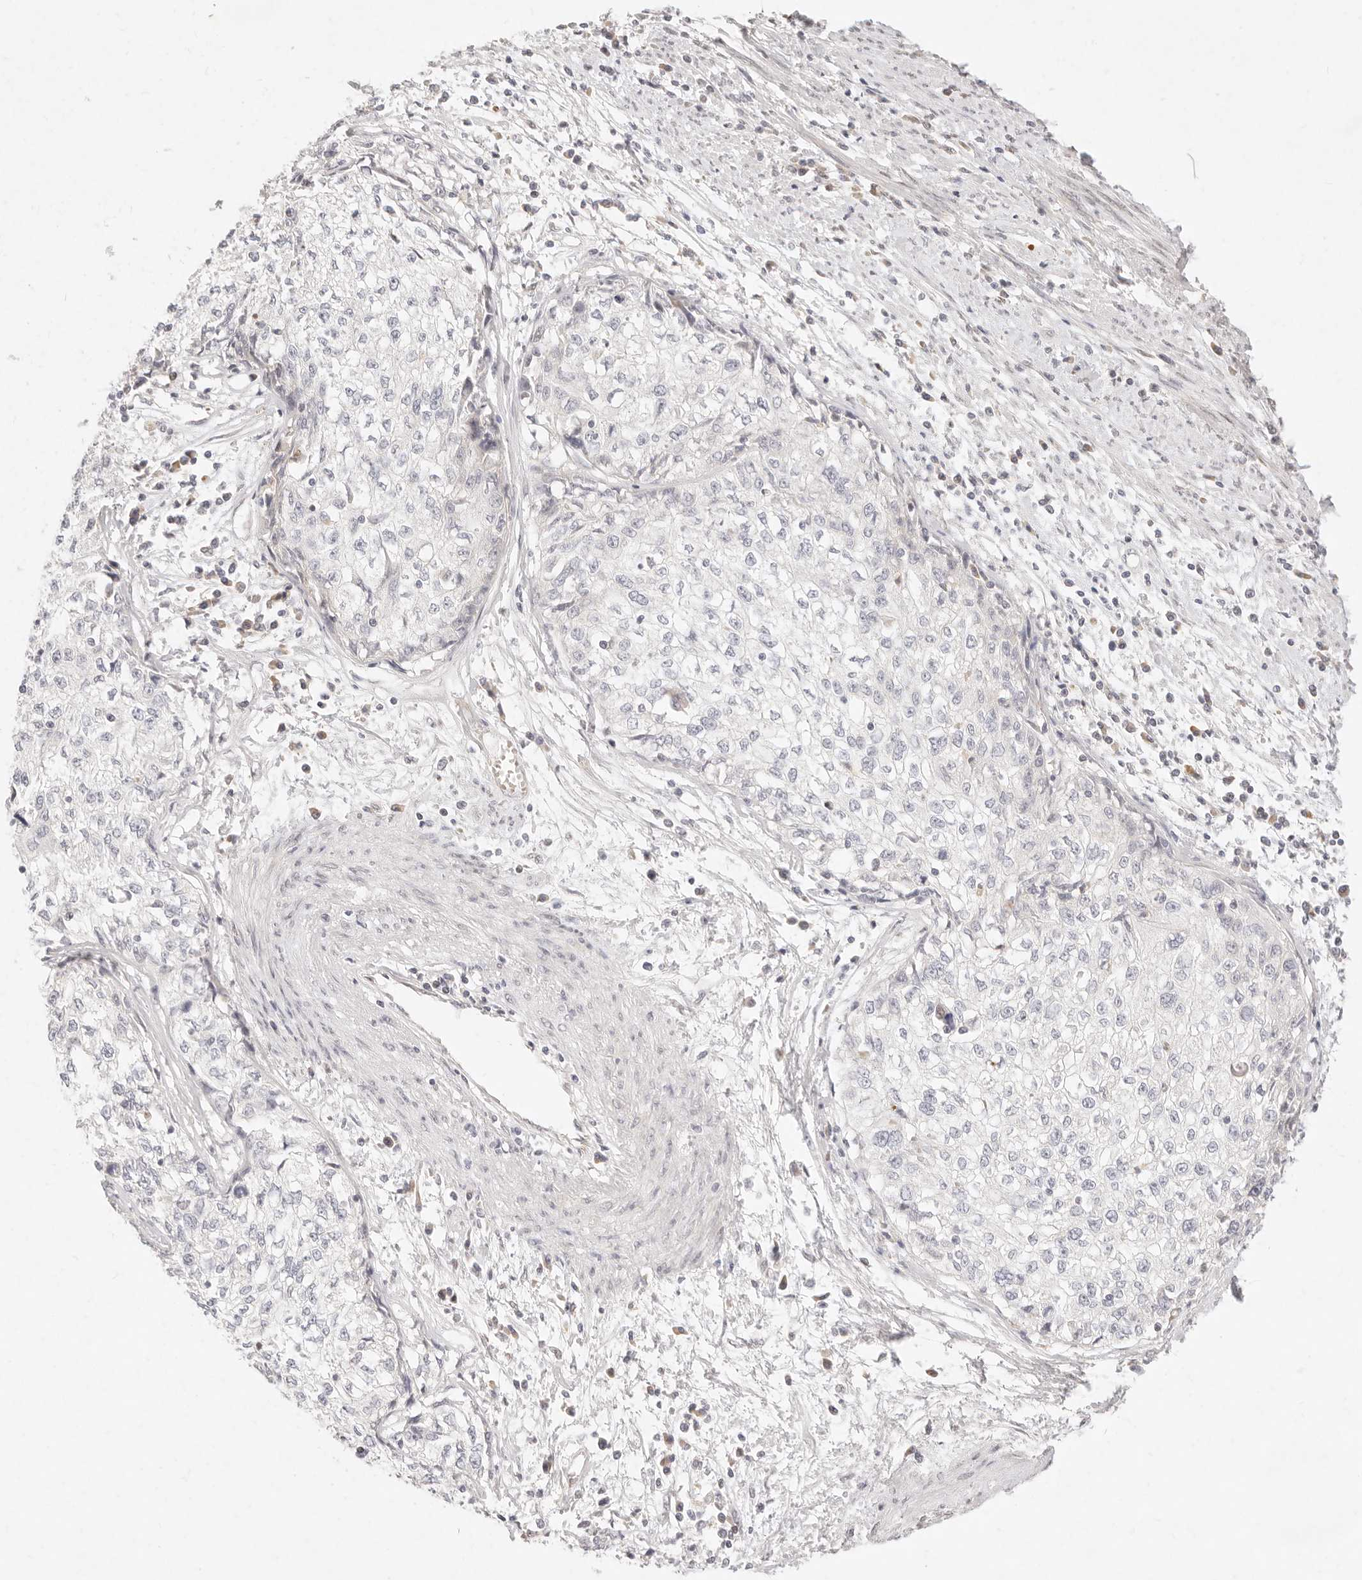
{"staining": {"intensity": "negative", "quantity": "none", "location": "none"}, "tissue": "cervical cancer", "cell_type": "Tumor cells", "image_type": "cancer", "snomed": [{"axis": "morphology", "description": "Squamous cell carcinoma, NOS"}, {"axis": "topography", "description": "Cervix"}], "caption": "The histopathology image displays no staining of tumor cells in cervical squamous cell carcinoma.", "gene": "ASCL3", "patient": {"sex": "female", "age": 57}}